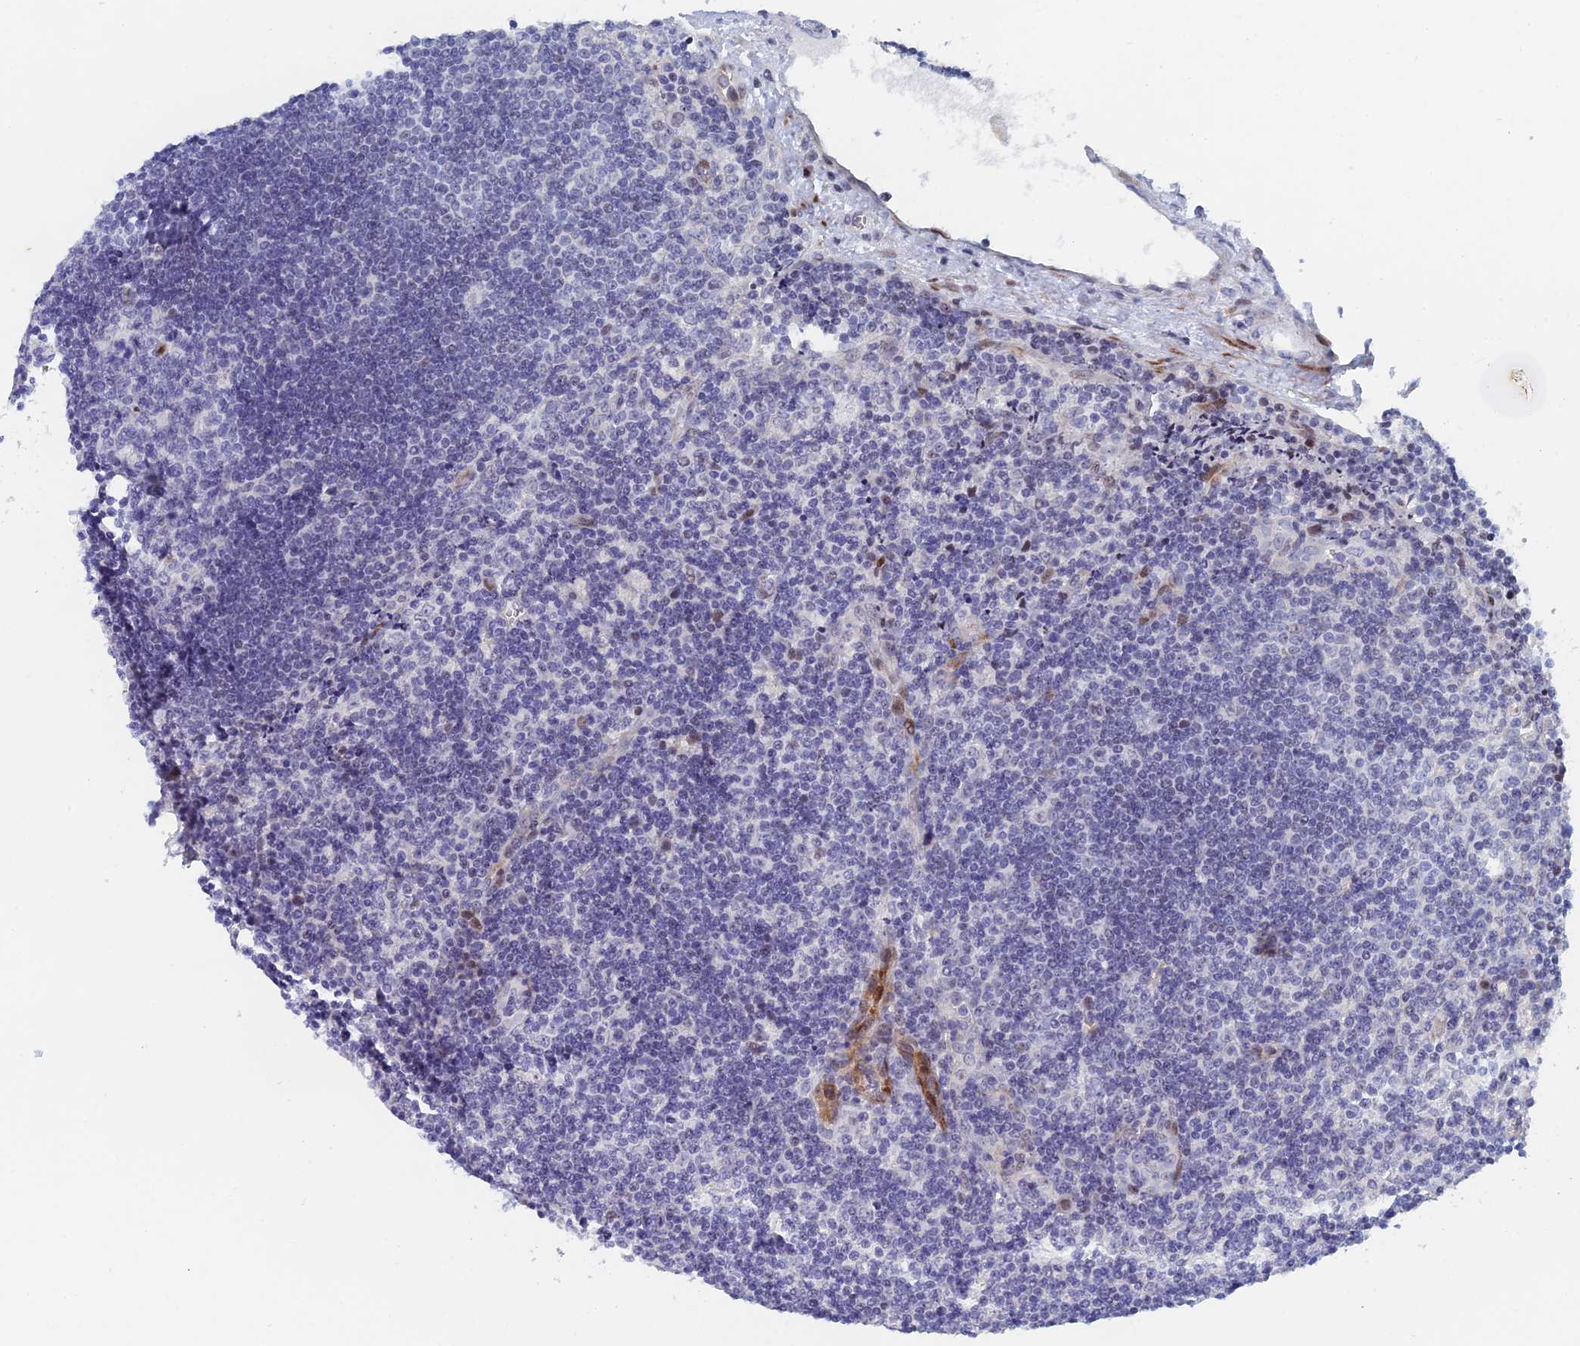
{"staining": {"intensity": "negative", "quantity": "none", "location": "none"}, "tissue": "lymph node", "cell_type": "Germinal center cells", "image_type": "normal", "snomed": [{"axis": "morphology", "description": "Normal tissue, NOS"}, {"axis": "topography", "description": "Lymph node"}], "caption": "Benign lymph node was stained to show a protein in brown. There is no significant positivity in germinal center cells. The staining was performed using DAB to visualize the protein expression in brown, while the nuclei were stained in blue with hematoxylin (Magnification: 20x).", "gene": "DRGX", "patient": {"sex": "male", "age": 58}}